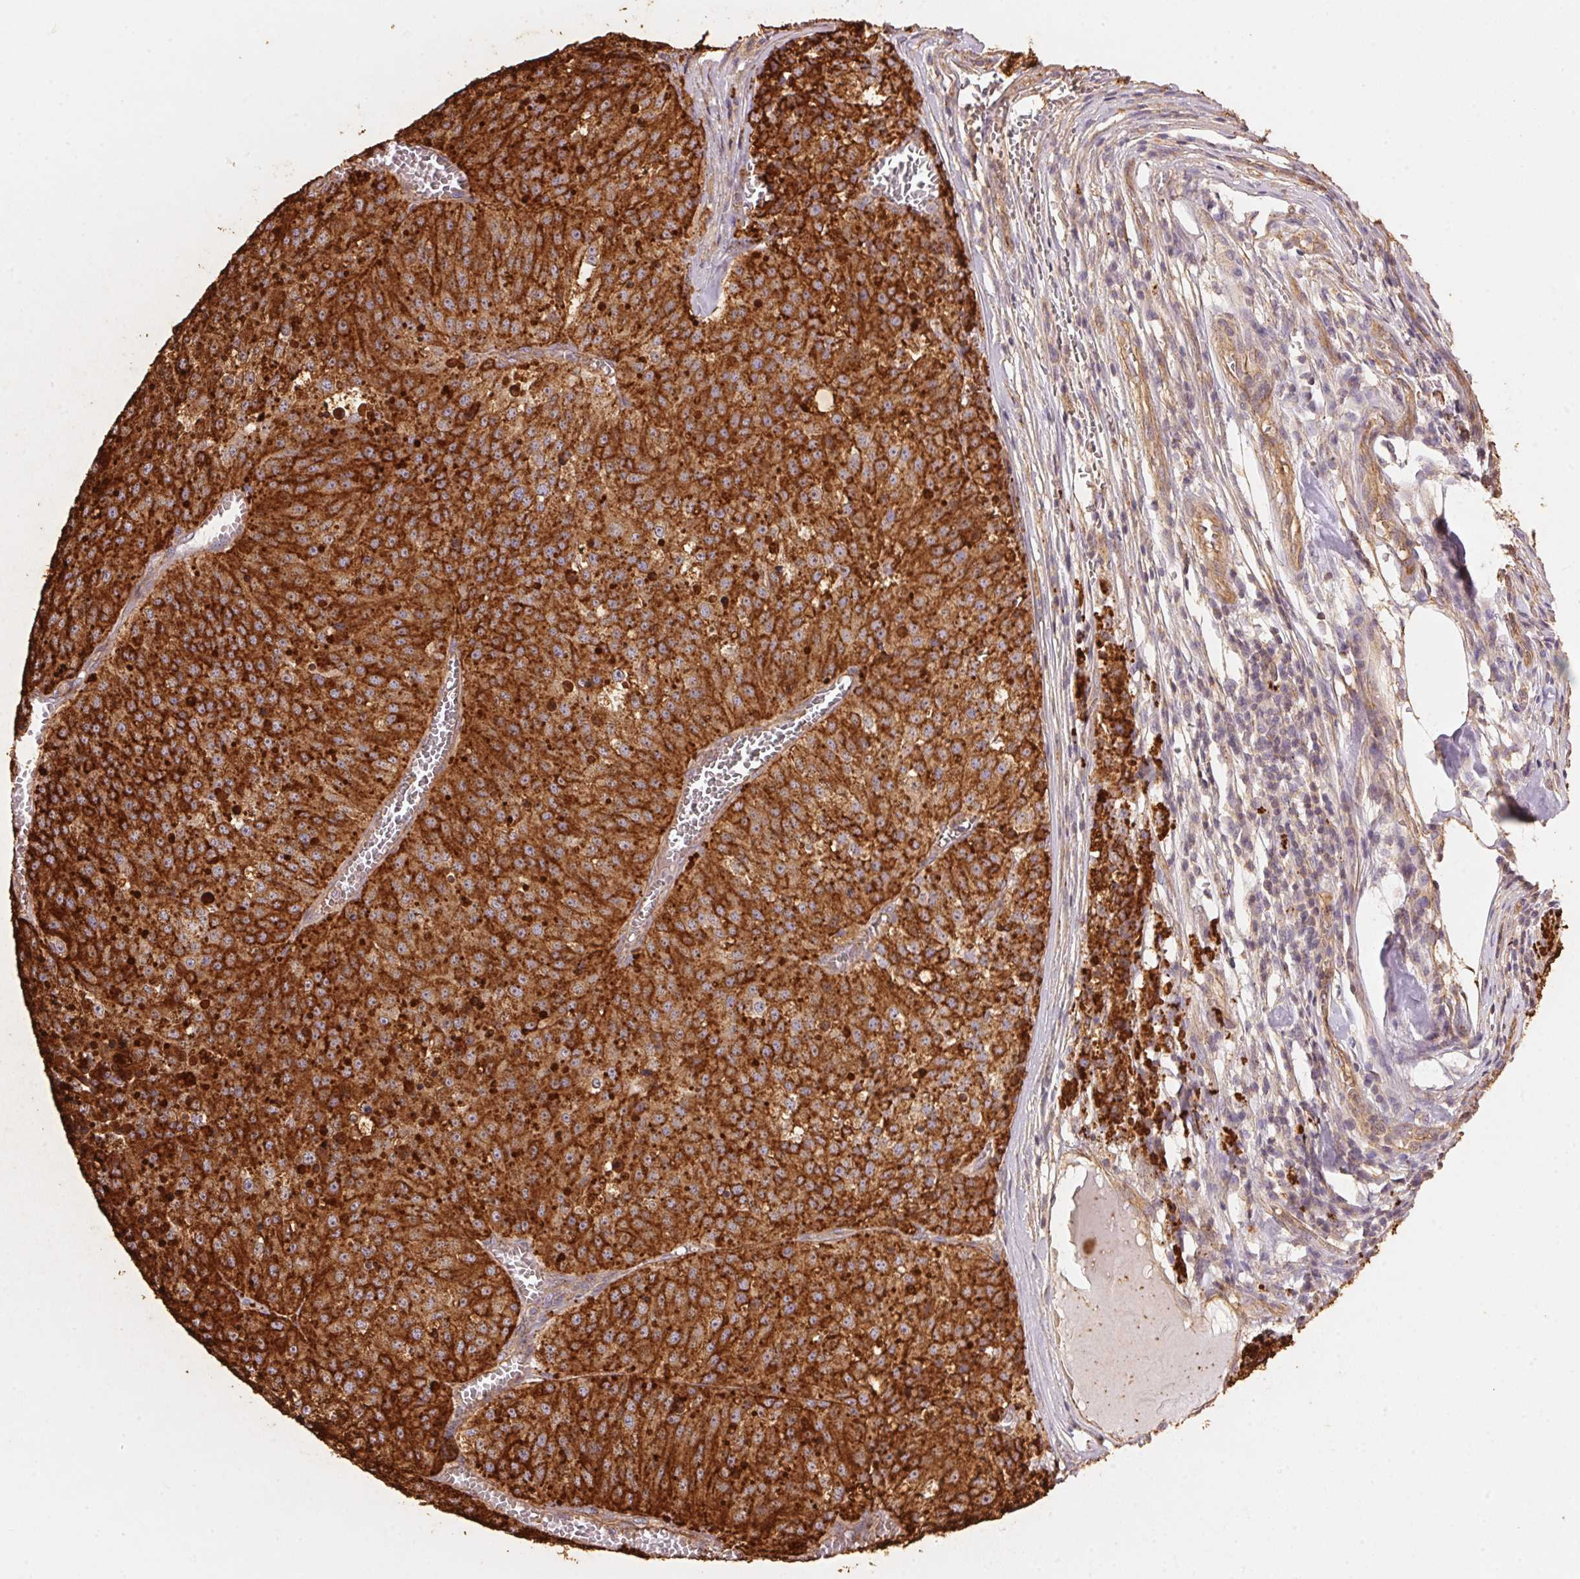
{"staining": {"intensity": "strong", "quantity": ">75%", "location": "cytoplasmic/membranous"}, "tissue": "melanoma", "cell_type": "Tumor cells", "image_type": "cancer", "snomed": [{"axis": "morphology", "description": "Malignant melanoma, Metastatic site"}, {"axis": "topography", "description": "Lymph node"}], "caption": "Human malignant melanoma (metastatic site) stained for a protein (brown) shows strong cytoplasmic/membranous positive positivity in approximately >75% of tumor cells.", "gene": "FRAS1", "patient": {"sex": "female", "age": 64}}